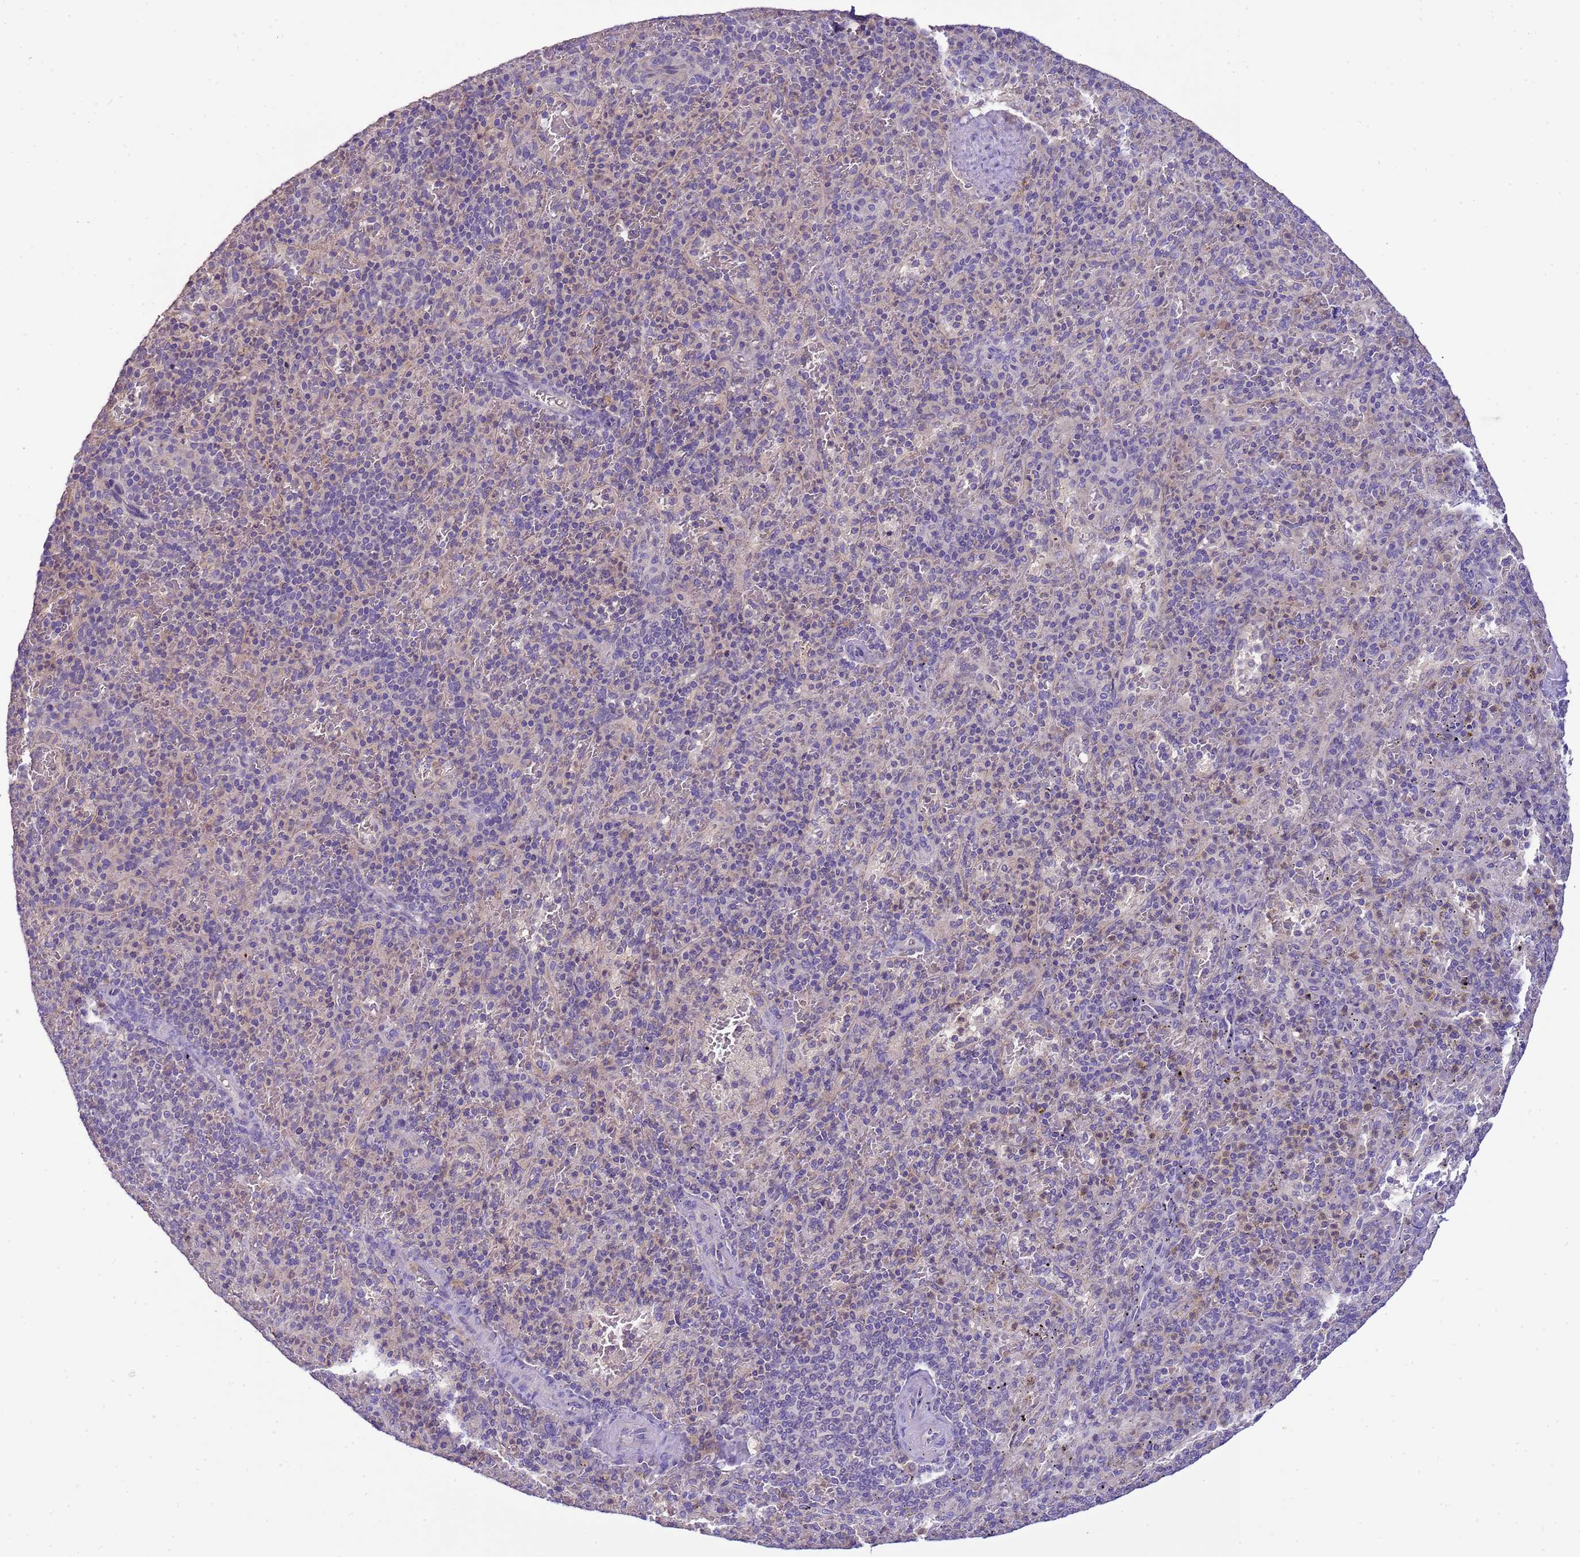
{"staining": {"intensity": "negative", "quantity": "none", "location": "none"}, "tissue": "spleen", "cell_type": "Cells in red pulp", "image_type": "normal", "snomed": [{"axis": "morphology", "description": "Normal tissue, NOS"}, {"axis": "topography", "description": "Spleen"}], "caption": "This is a photomicrograph of immunohistochemistry staining of unremarkable spleen, which shows no staining in cells in red pulp.", "gene": "PLCXD3", "patient": {"sex": "male", "age": 82}}